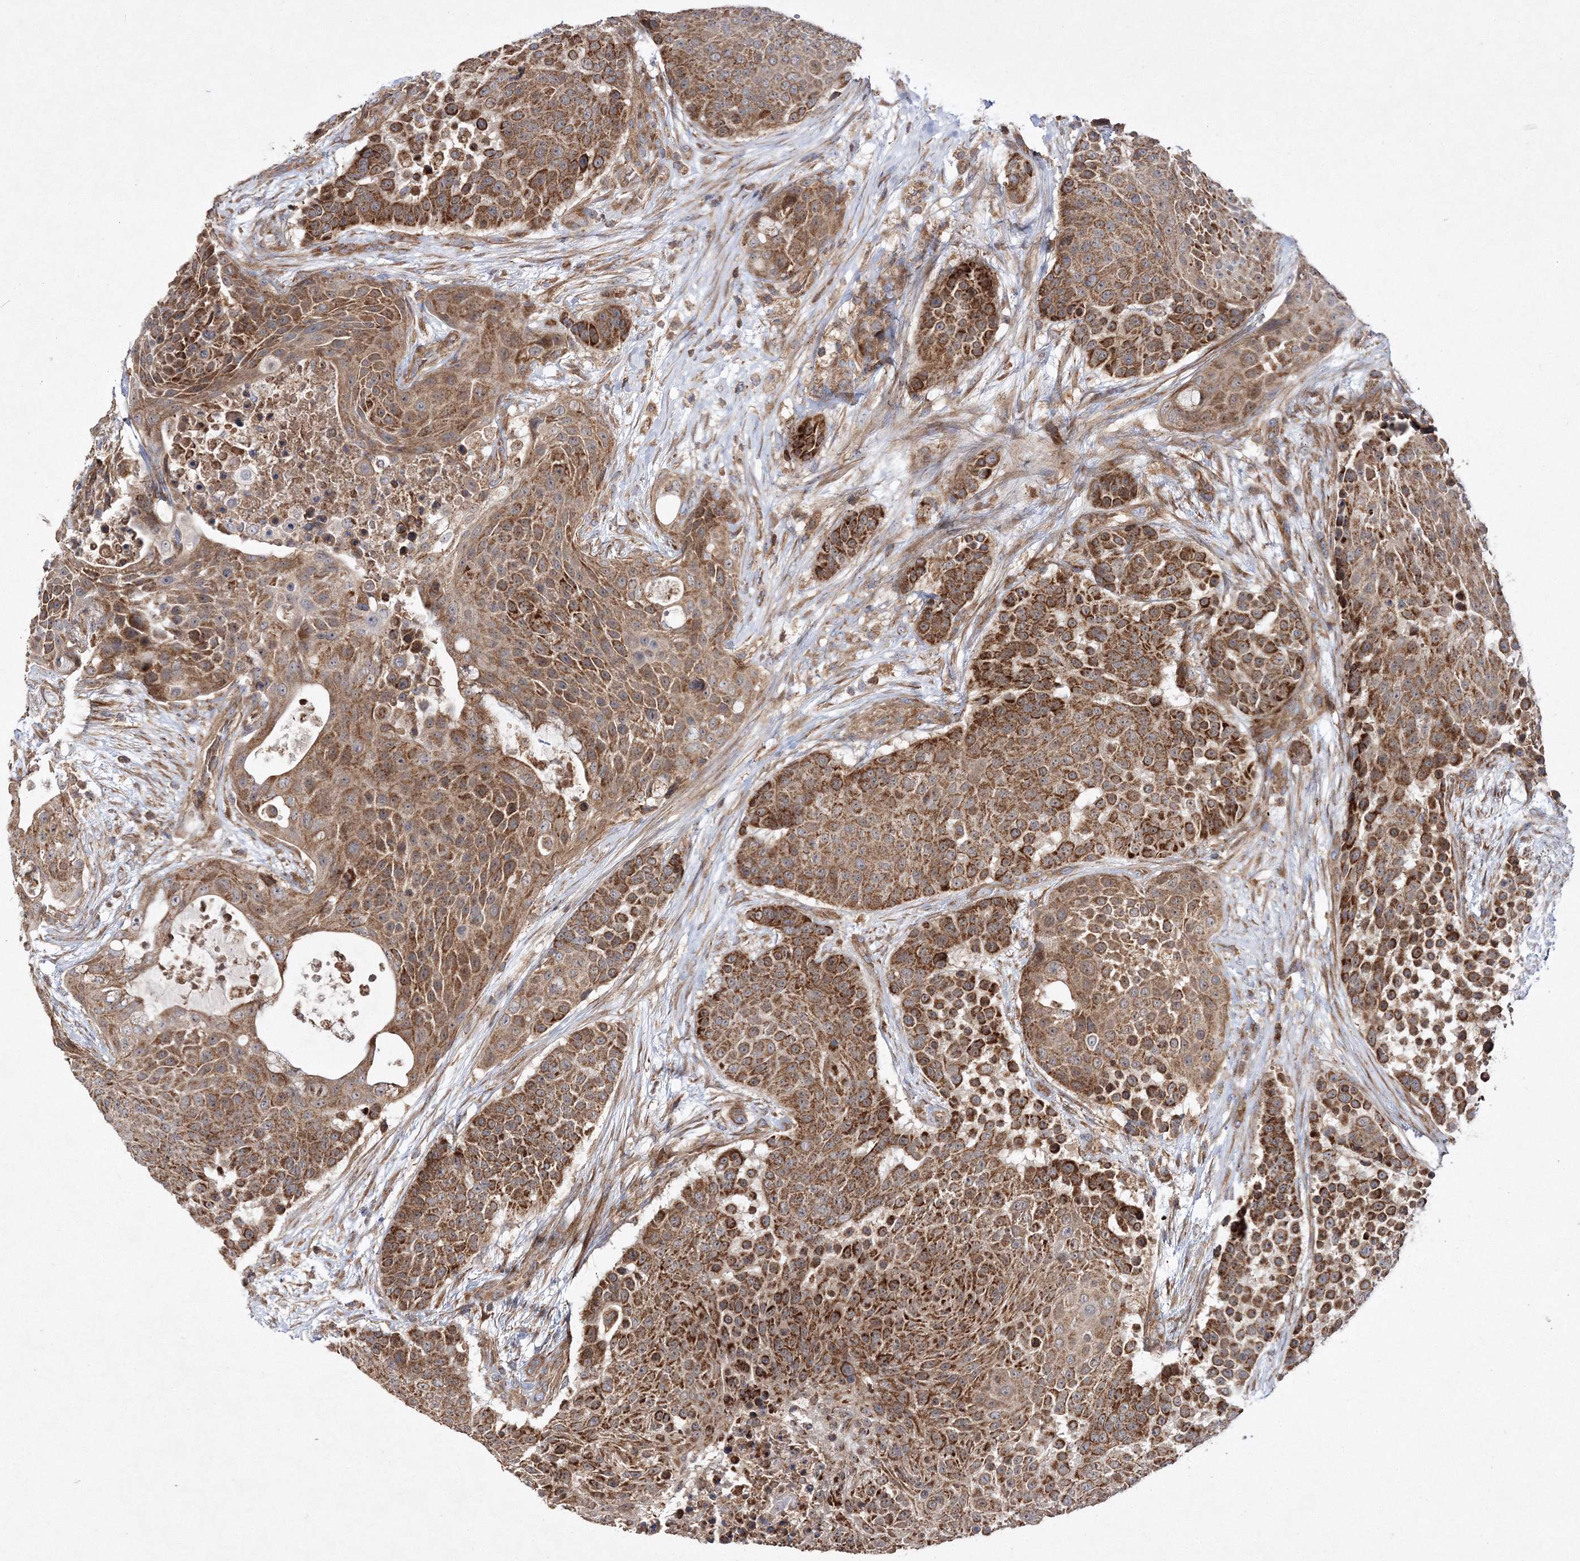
{"staining": {"intensity": "strong", "quantity": ">75%", "location": "cytoplasmic/membranous"}, "tissue": "urothelial cancer", "cell_type": "Tumor cells", "image_type": "cancer", "snomed": [{"axis": "morphology", "description": "Urothelial carcinoma, High grade"}, {"axis": "topography", "description": "Urinary bladder"}], "caption": "Brown immunohistochemical staining in urothelial carcinoma (high-grade) displays strong cytoplasmic/membranous staining in approximately >75% of tumor cells.", "gene": "DNAJC13", "patient": {"sex": "female", "age": 63}}